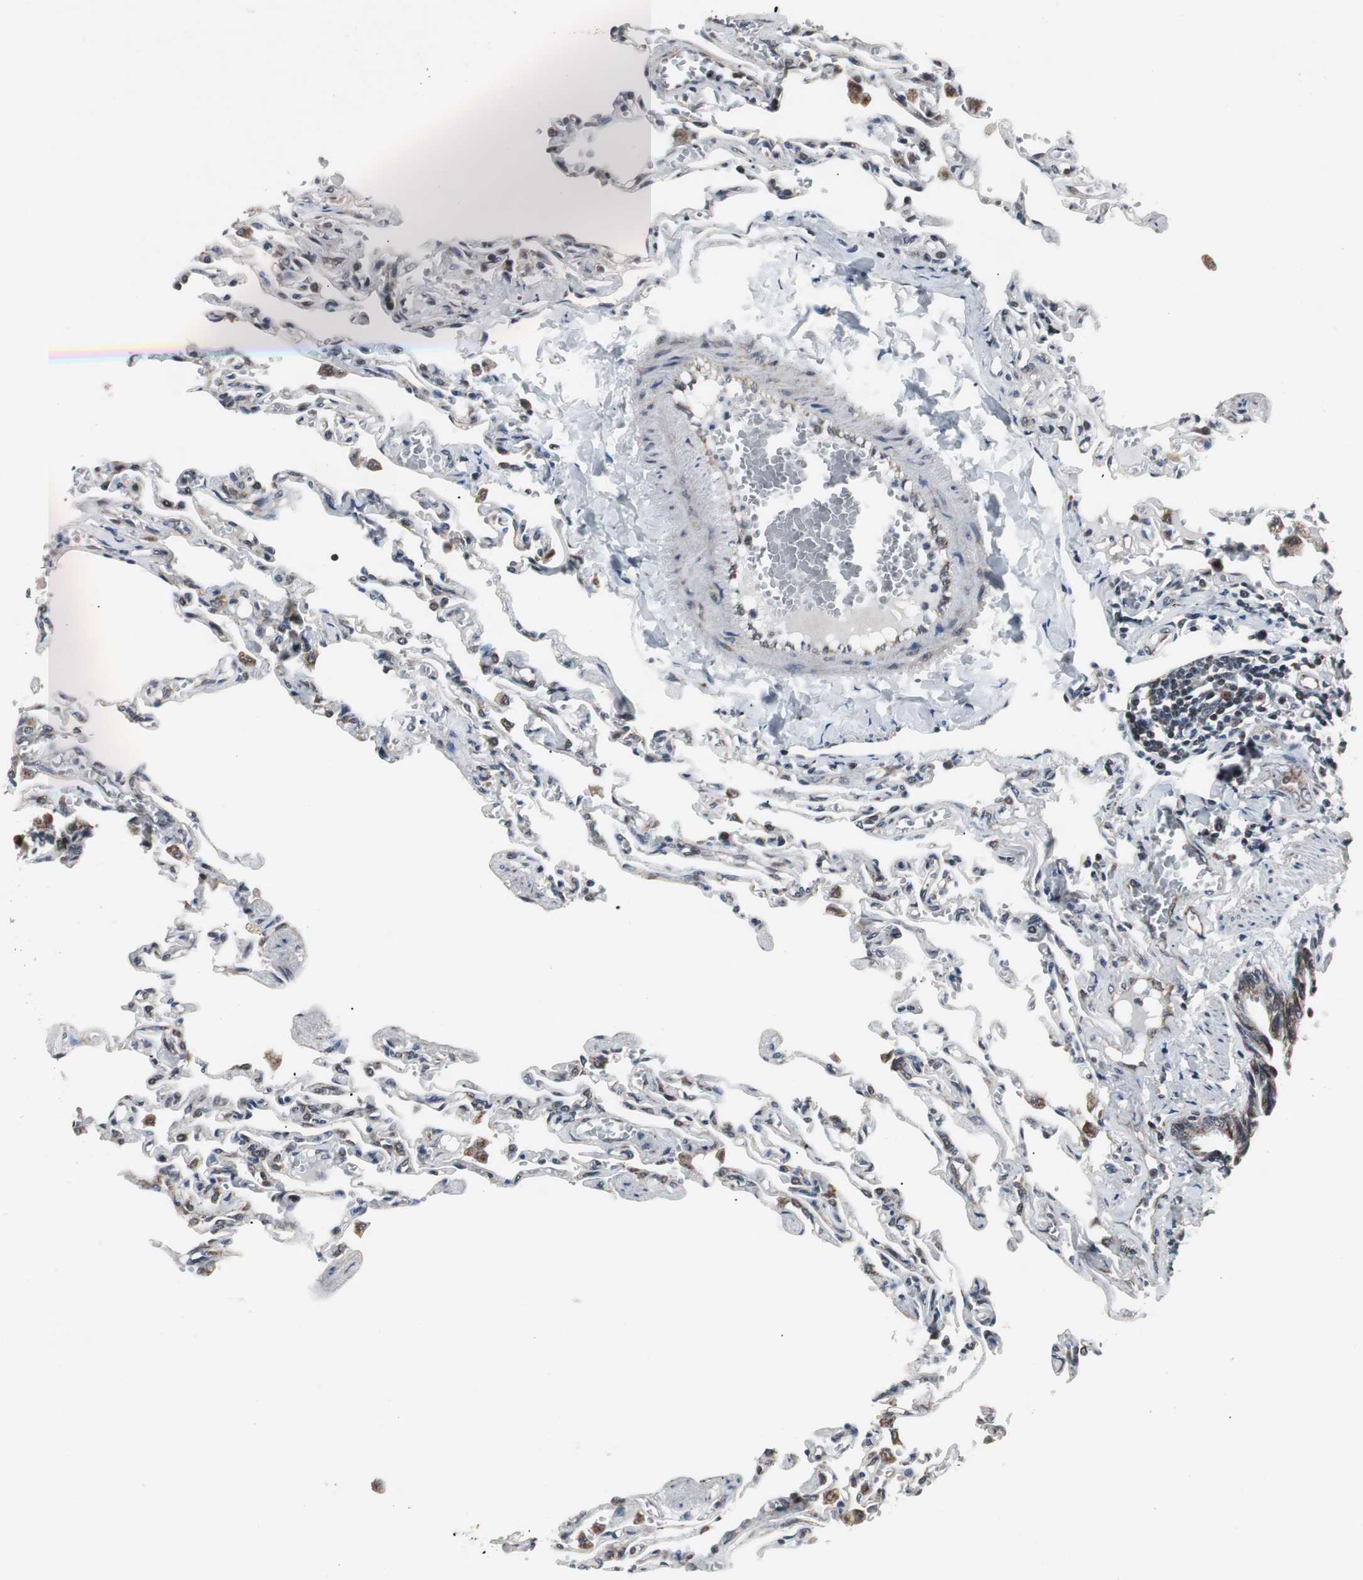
{"staining": {"intensity": "moderate", "quantity": "<25%", "location": "cytoplasmic/membranous"}, "tissue": "lung", "cell_type": "Alveolar cells", "image_type": "normal", "snomed": [{"axis": "morphology", "description": "Normal tissue, NOS"}, {"axis": "topography", "description": "Lung"}], "caption": "An IHC histopathology image of normal tissue is shown. Protein staining in brown labels moderate cytoplasmic/membranous positivity in lung within alveolar cells.", "gene": "MRPL40", "patient": {"sex": "male", "age": 21}}